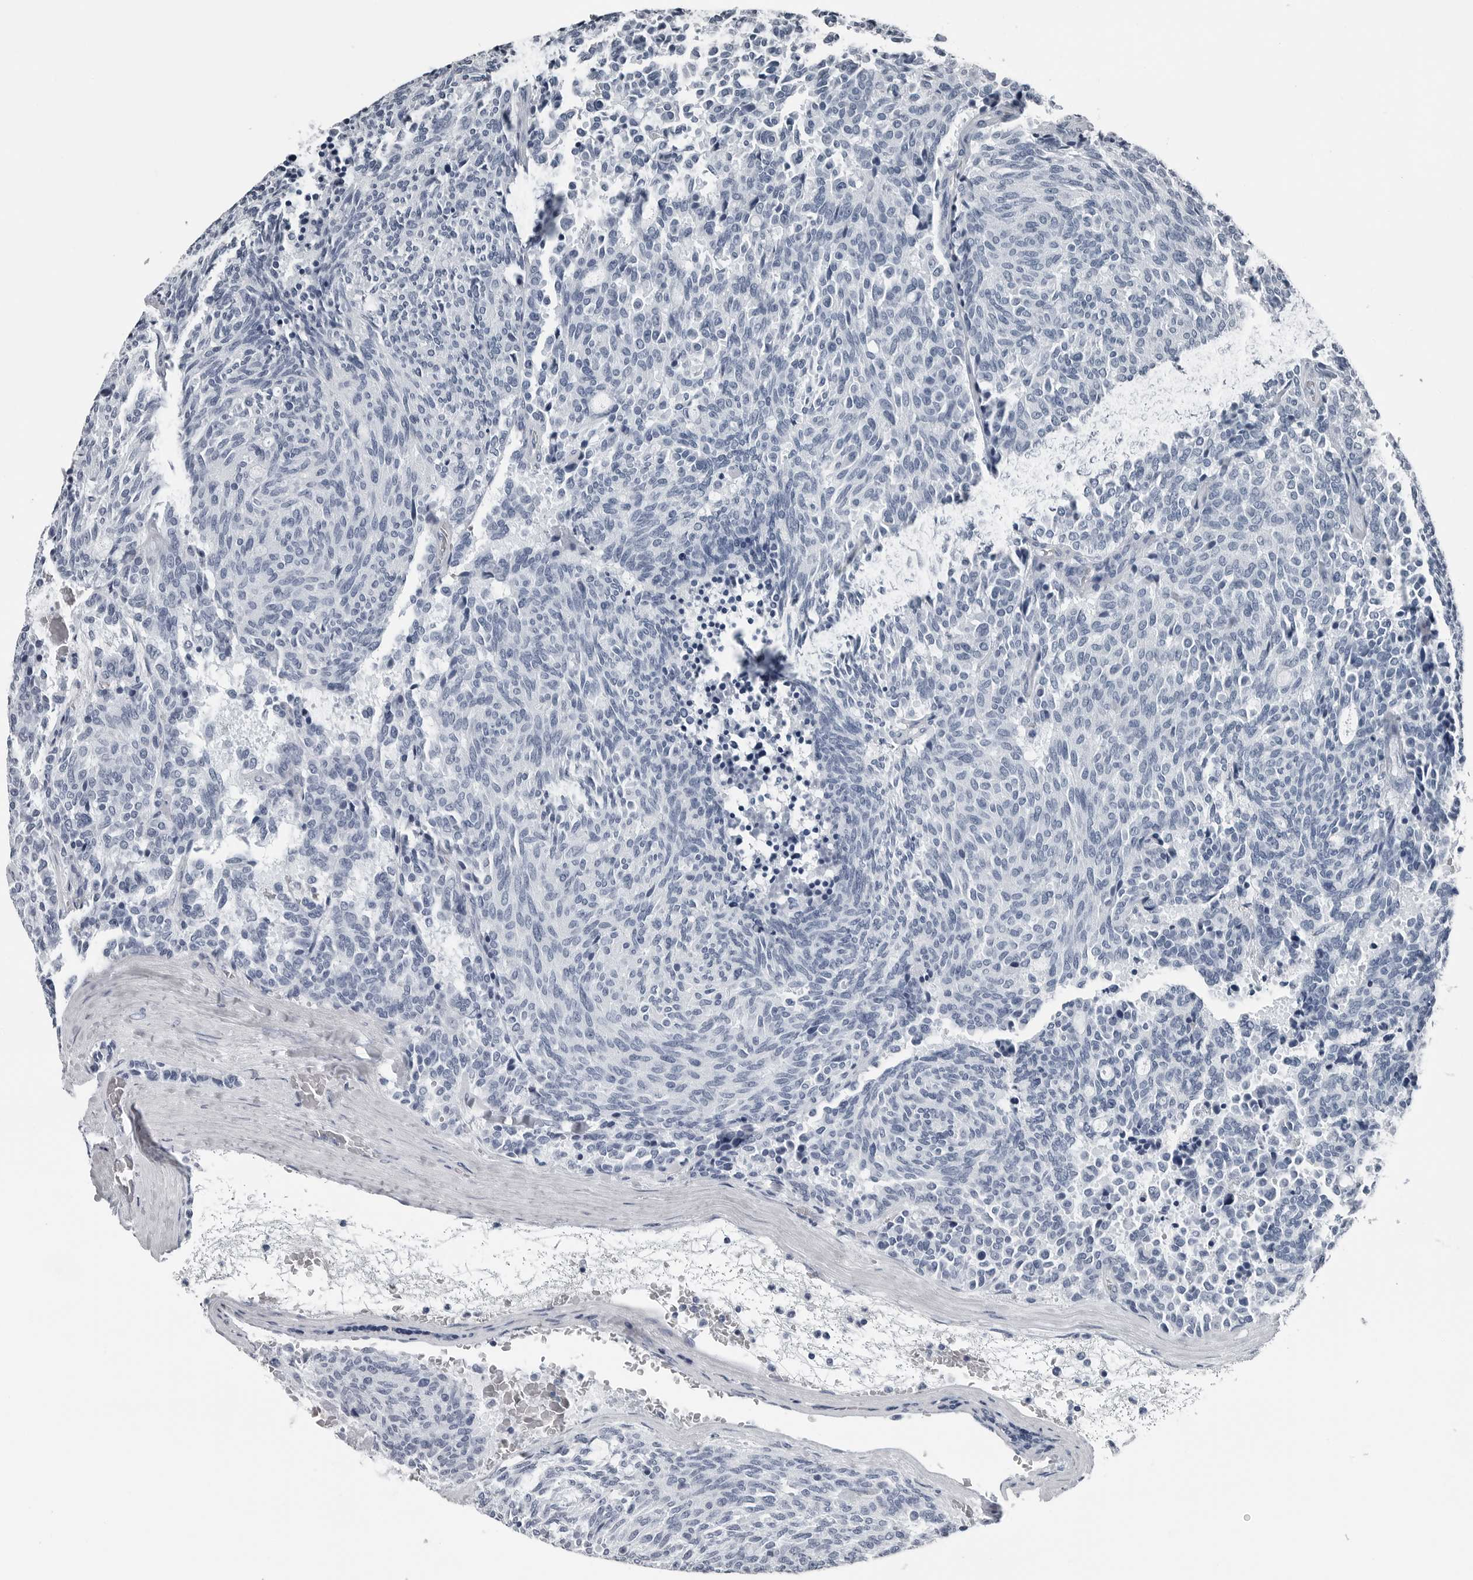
{"staining": {"intensity": "negative", "quantity": "none", "location": "none"}, "tissue": "carcinoid", "cell_type": "Tumor cells", "image_type": "cancer", "snomed": [{"axis": "morphology", "description": "Carcinoid, malignant, NOS"}, {"axis": "topography", "description": "Pancreas"}], "caption": "Tumor cells show no significant protein staining in carcinoid.", "gene": "SPINK1", "patient": {"sex": "female", "age": 54}}